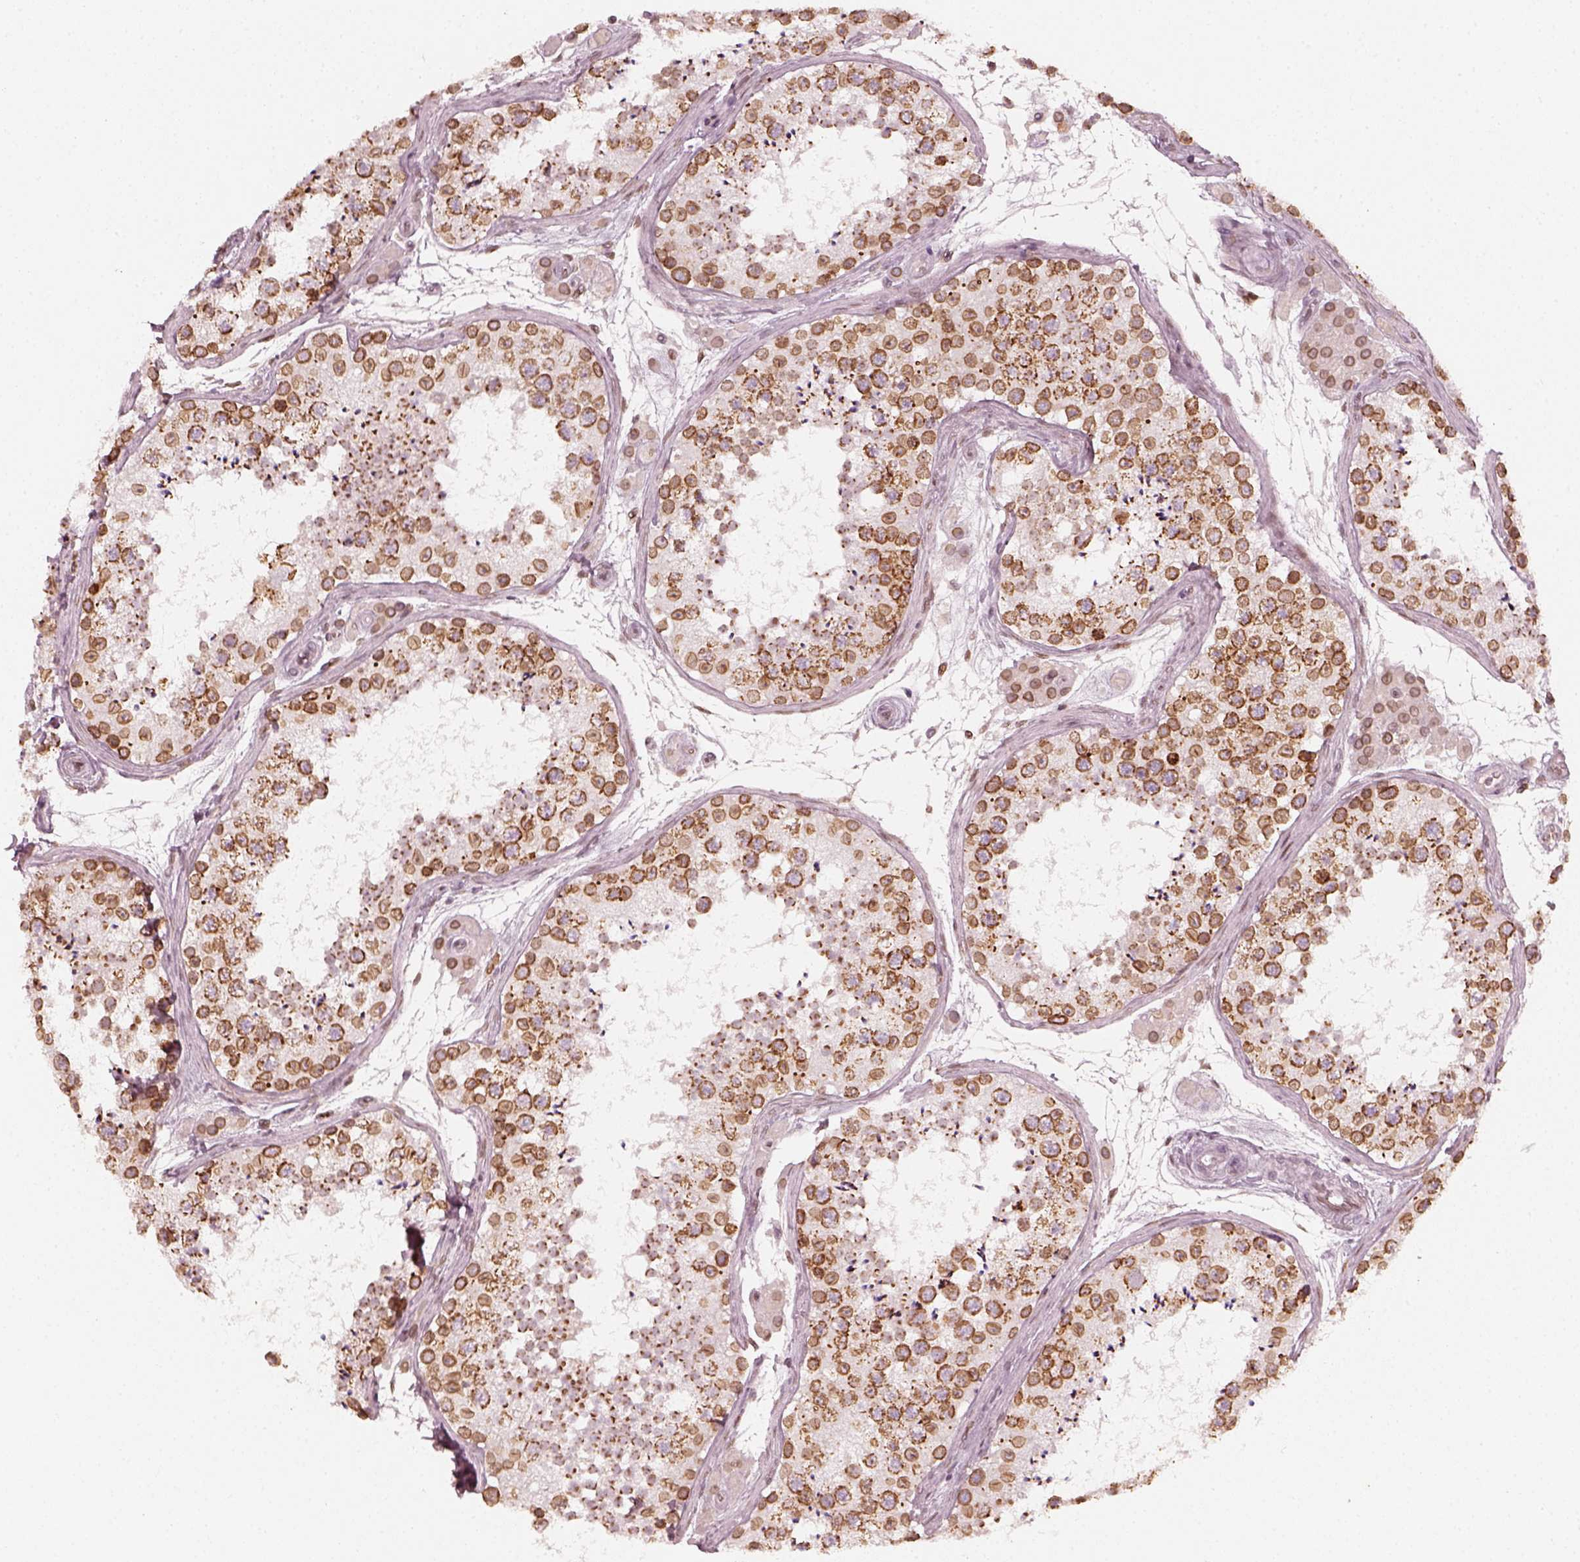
{"staining": {"intensity": "strong", "quantity": ">75%", "location": "cytoplasmic/membranous,nuclear"}, "tissue": "testis", "cell_type": "Cells in seminiferous ducts", "image_type": "normal", "snomed": [{"axis": "morphology", "description": "Normal tissue, NOS"}, {"axis": "topography", "description": "Testis"}], "caption": "Immunohistochemical staining of normal testis exhibits strong cytoplasmic/membranous,nuclear protein staining in approximately >75% of cells in seminiferous ducts. Immunohistochemistry (ihc) stains the protein of interest in brown and the nuclei are stained blue.", "gene": "DCAF12", "patient": {"sex": "male", "age": 41}}